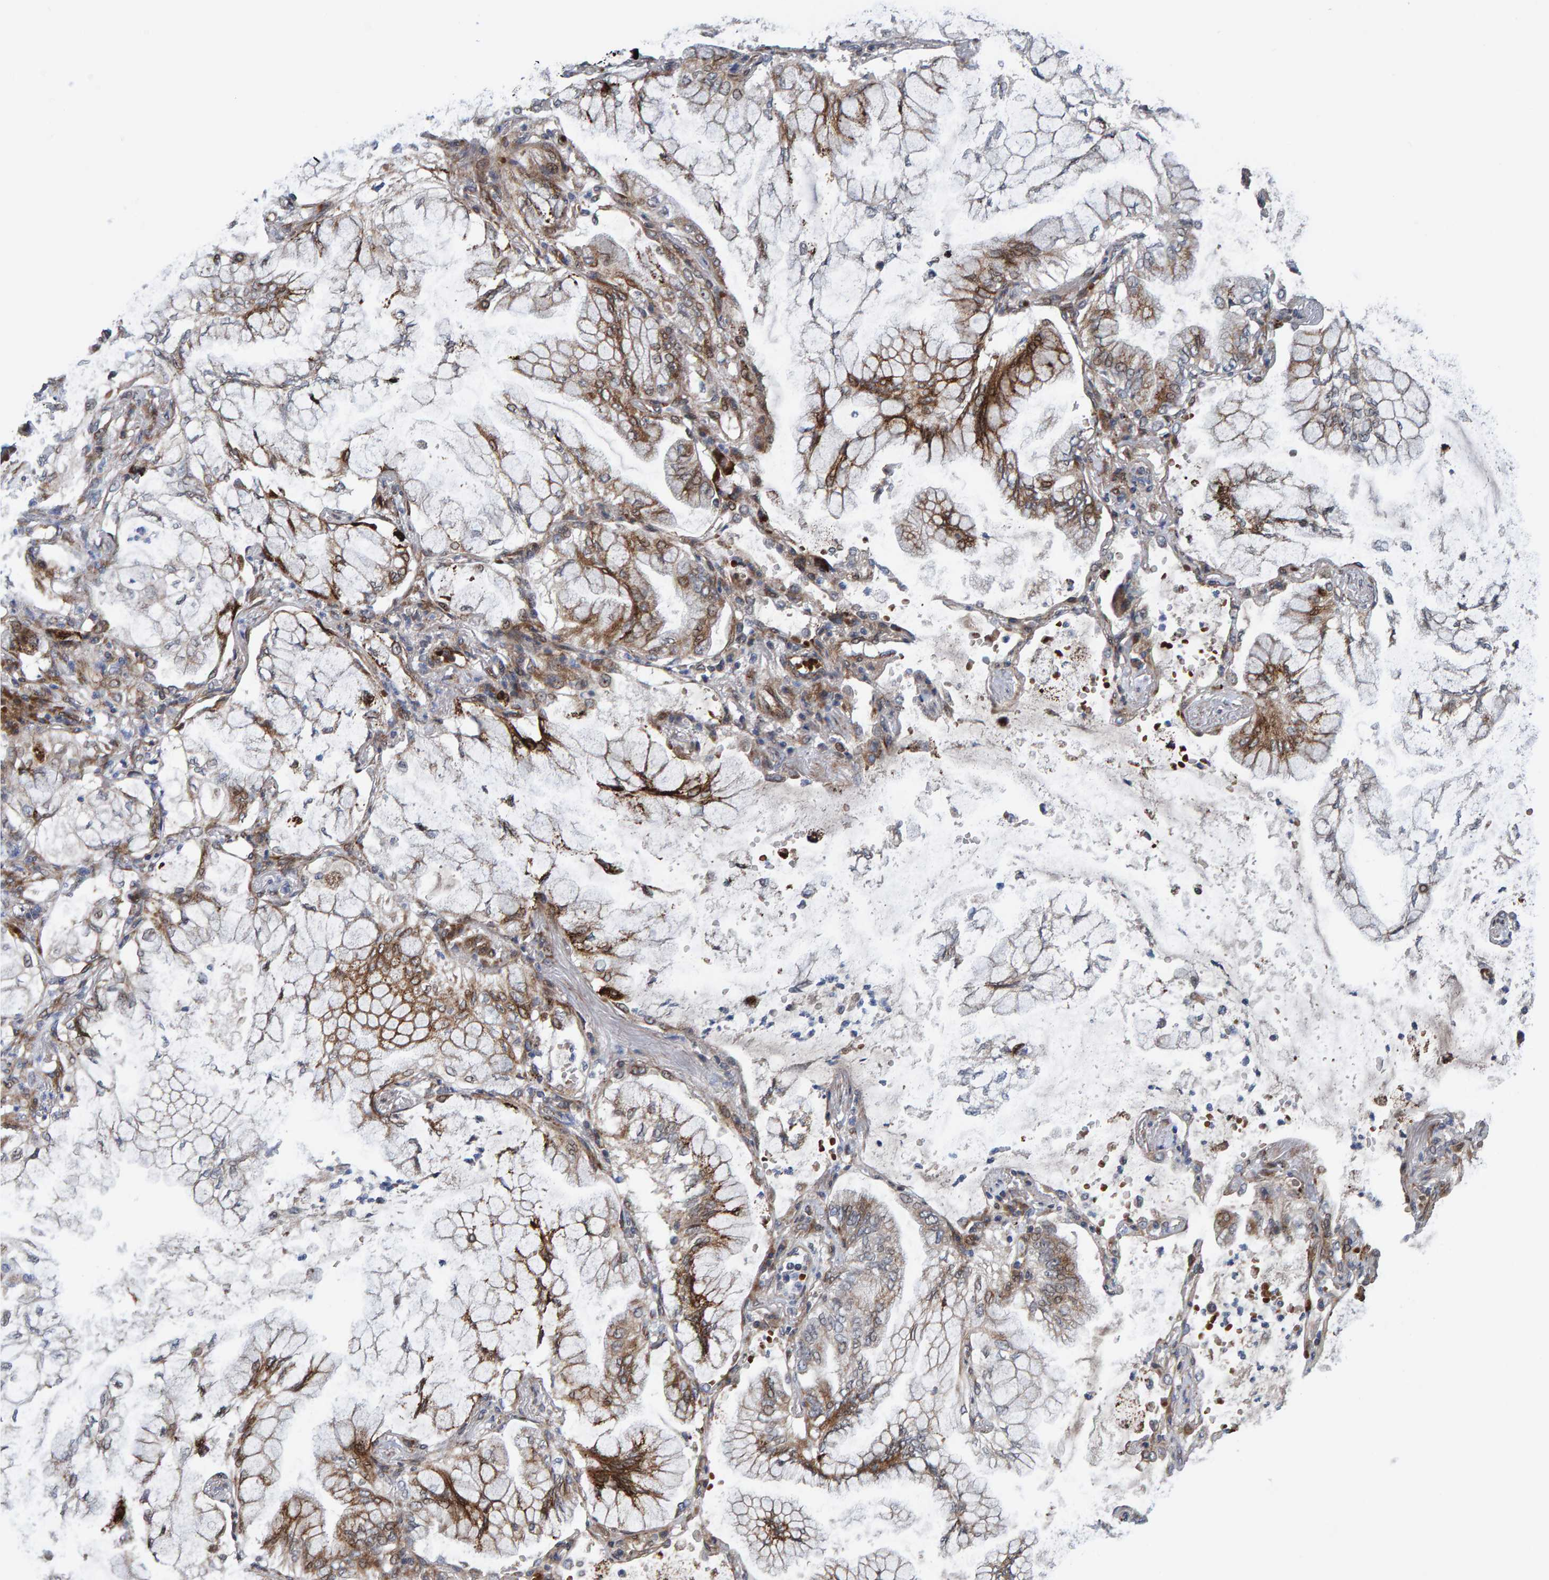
{"staining": {"intensity": "moderate", "quantity": "25%-75%", "location": "cytoplasmic/membranous"}, "tissue": "lung cancer", "cell_type": "Tumor cells", "image_type": "cancer", "snomed": [{"axis": "morphology", "description": "Adenocarcinoma, NOS"}, {"axis": "topography", "description": "Lung"}], "caption": "IHC histopathology image of human lung cancer stained for a protein (brown), which displays medium levels of moderate cytoplasmic/membranous staining in approximately 25%-75% of tumor cells.", "gene": "MFSD6L", "patient": {"sex": "female", "age": 70}}